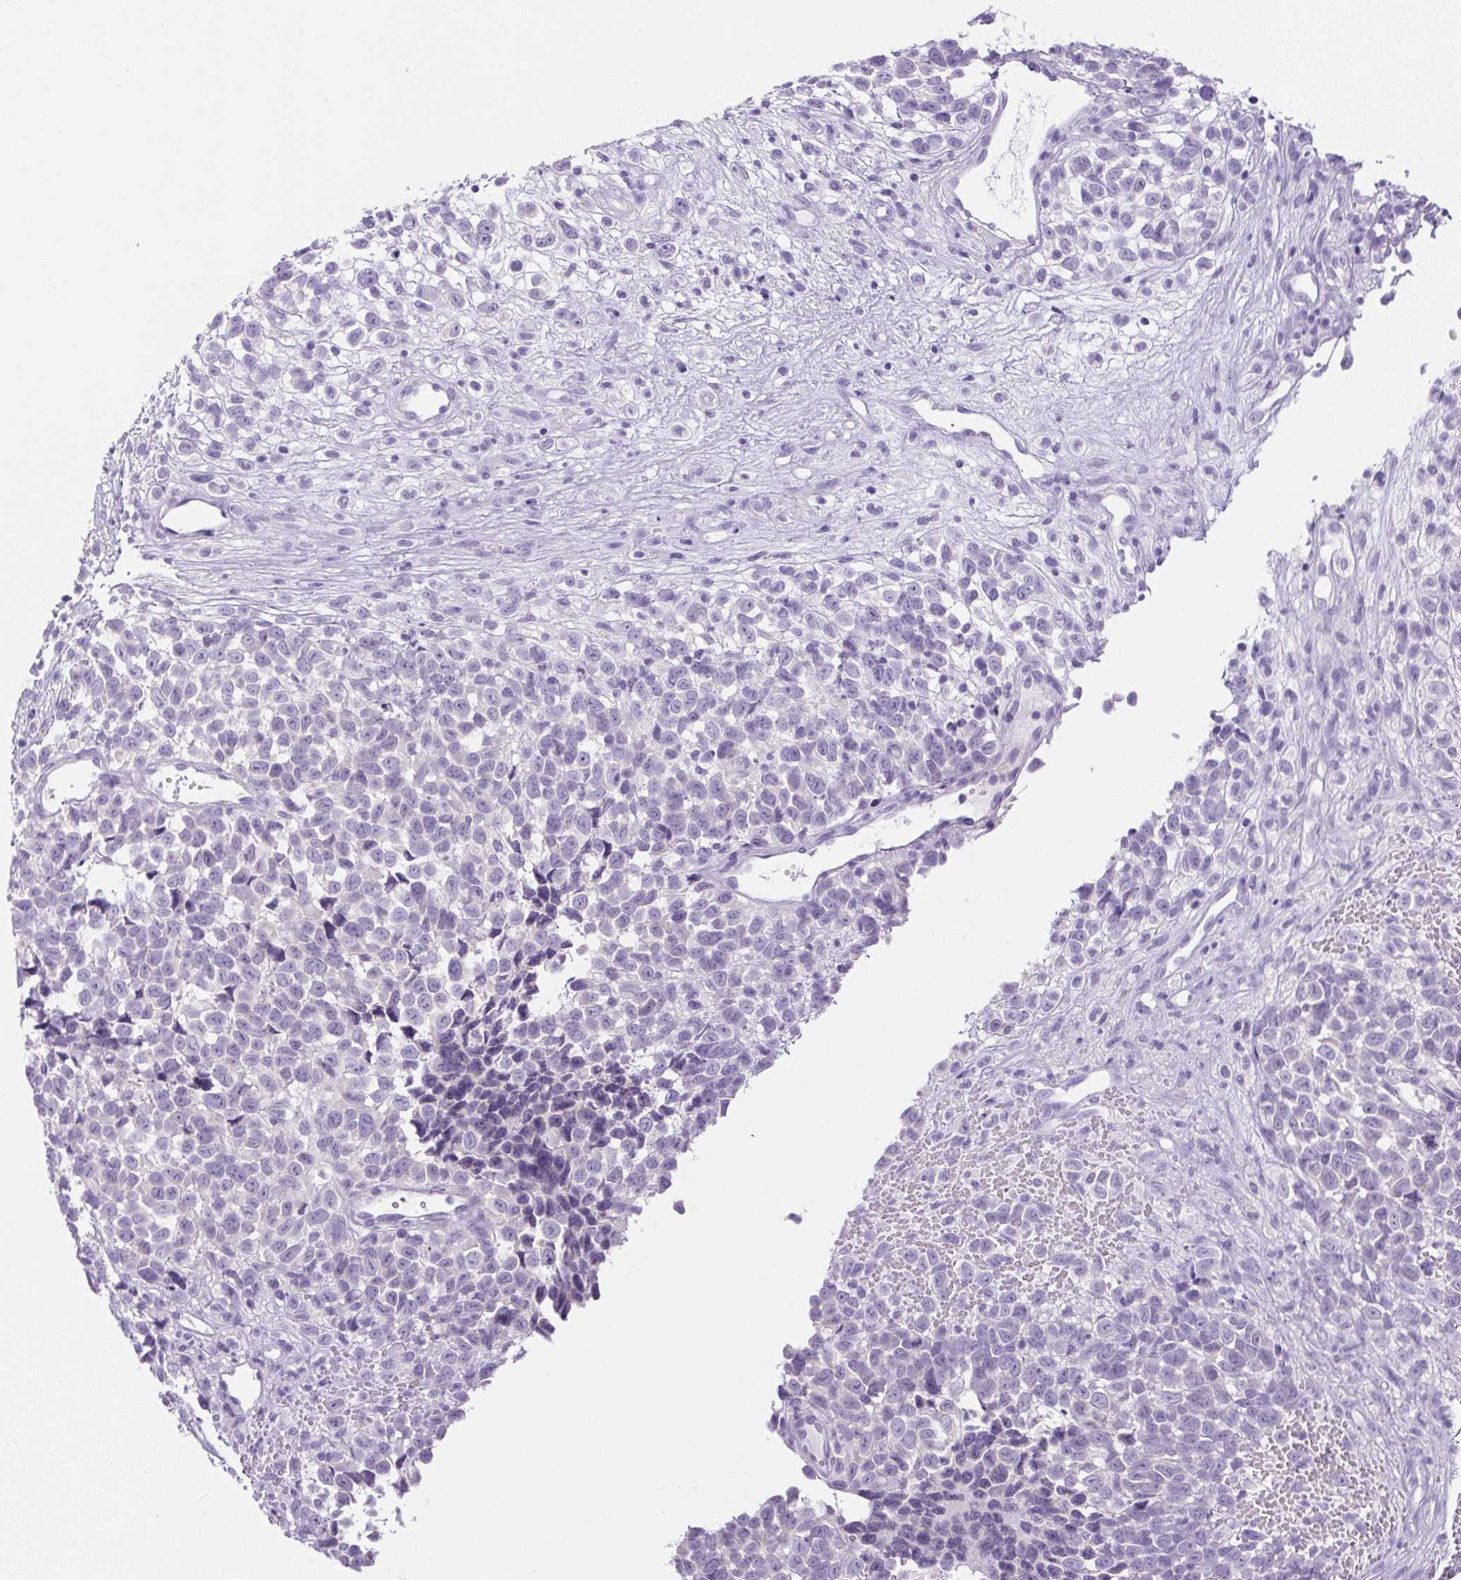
{"staining": {"intensity": "negative", "quantity": "none", "location": "none"}, "tissue": "melanoma", "cell_type": "Tumor cells", "image_type": "cancer", "snomed": [{"axis": "morphology", "description": "Malignant melanoma, NOS"}, {"axis": "topography", "description": "Nose, NOS"}], "caption": "Histopathology image shows no protein staining in tumor cells of melanoma tissue.", "gene": "UBL3", "patient": {"sex": "female", "age": 48}}